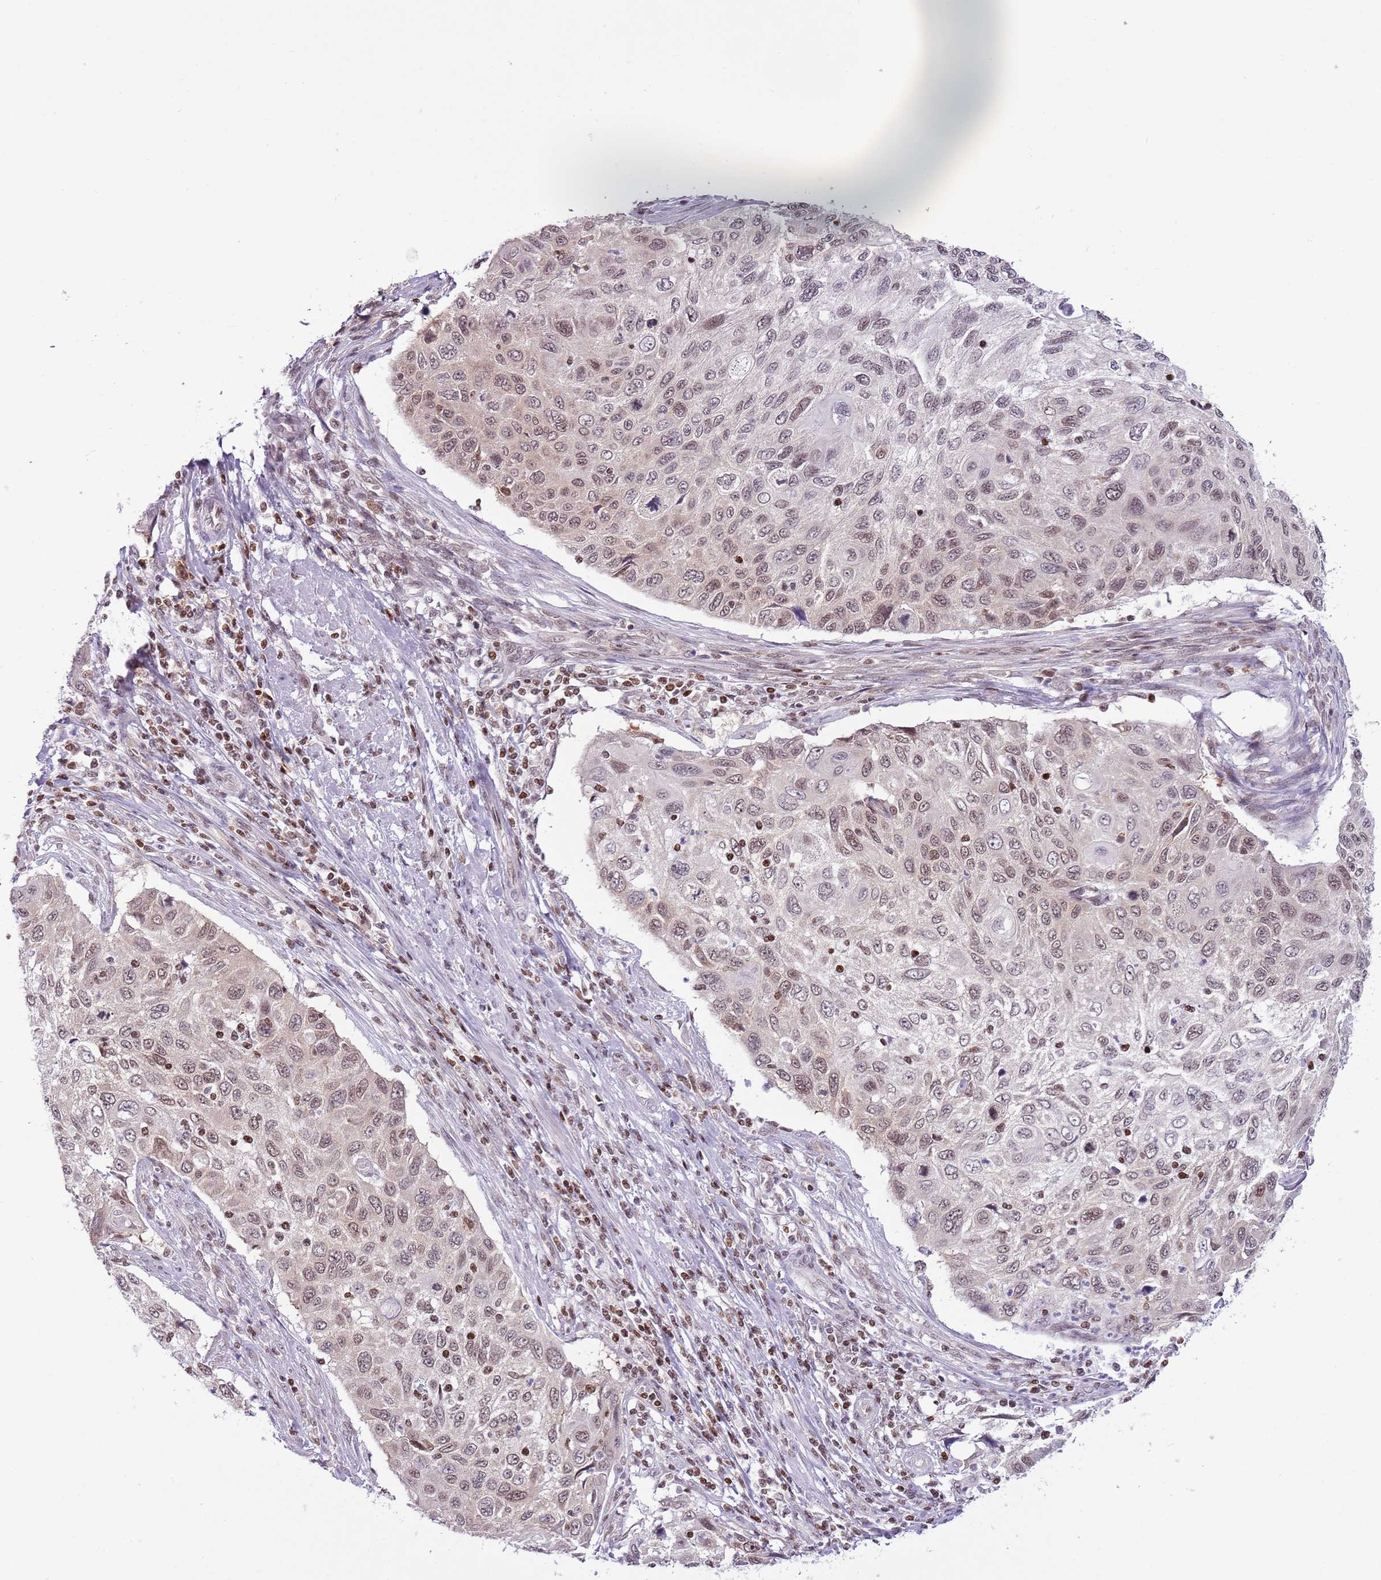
{"staining": {"intensity": "weak", "quantity": "25%-75%", "location": "nuclear"}, "tissue": "cervical cancer", "cell_type": "Tumor cells", "image_type": "cancer", "snomed": [{"axis": "morphology", "description": "Squamous cell carcinoma, NOS"}, {"axis": "topography", "description": "Cervix"}], "caption": "An image of cervical squamous cell carcinoma stained for a protein displays weak nuclear brown staining in tumor cells.", "gene": "SELENOH", "patient": {"sex": "female", "age": 70}}